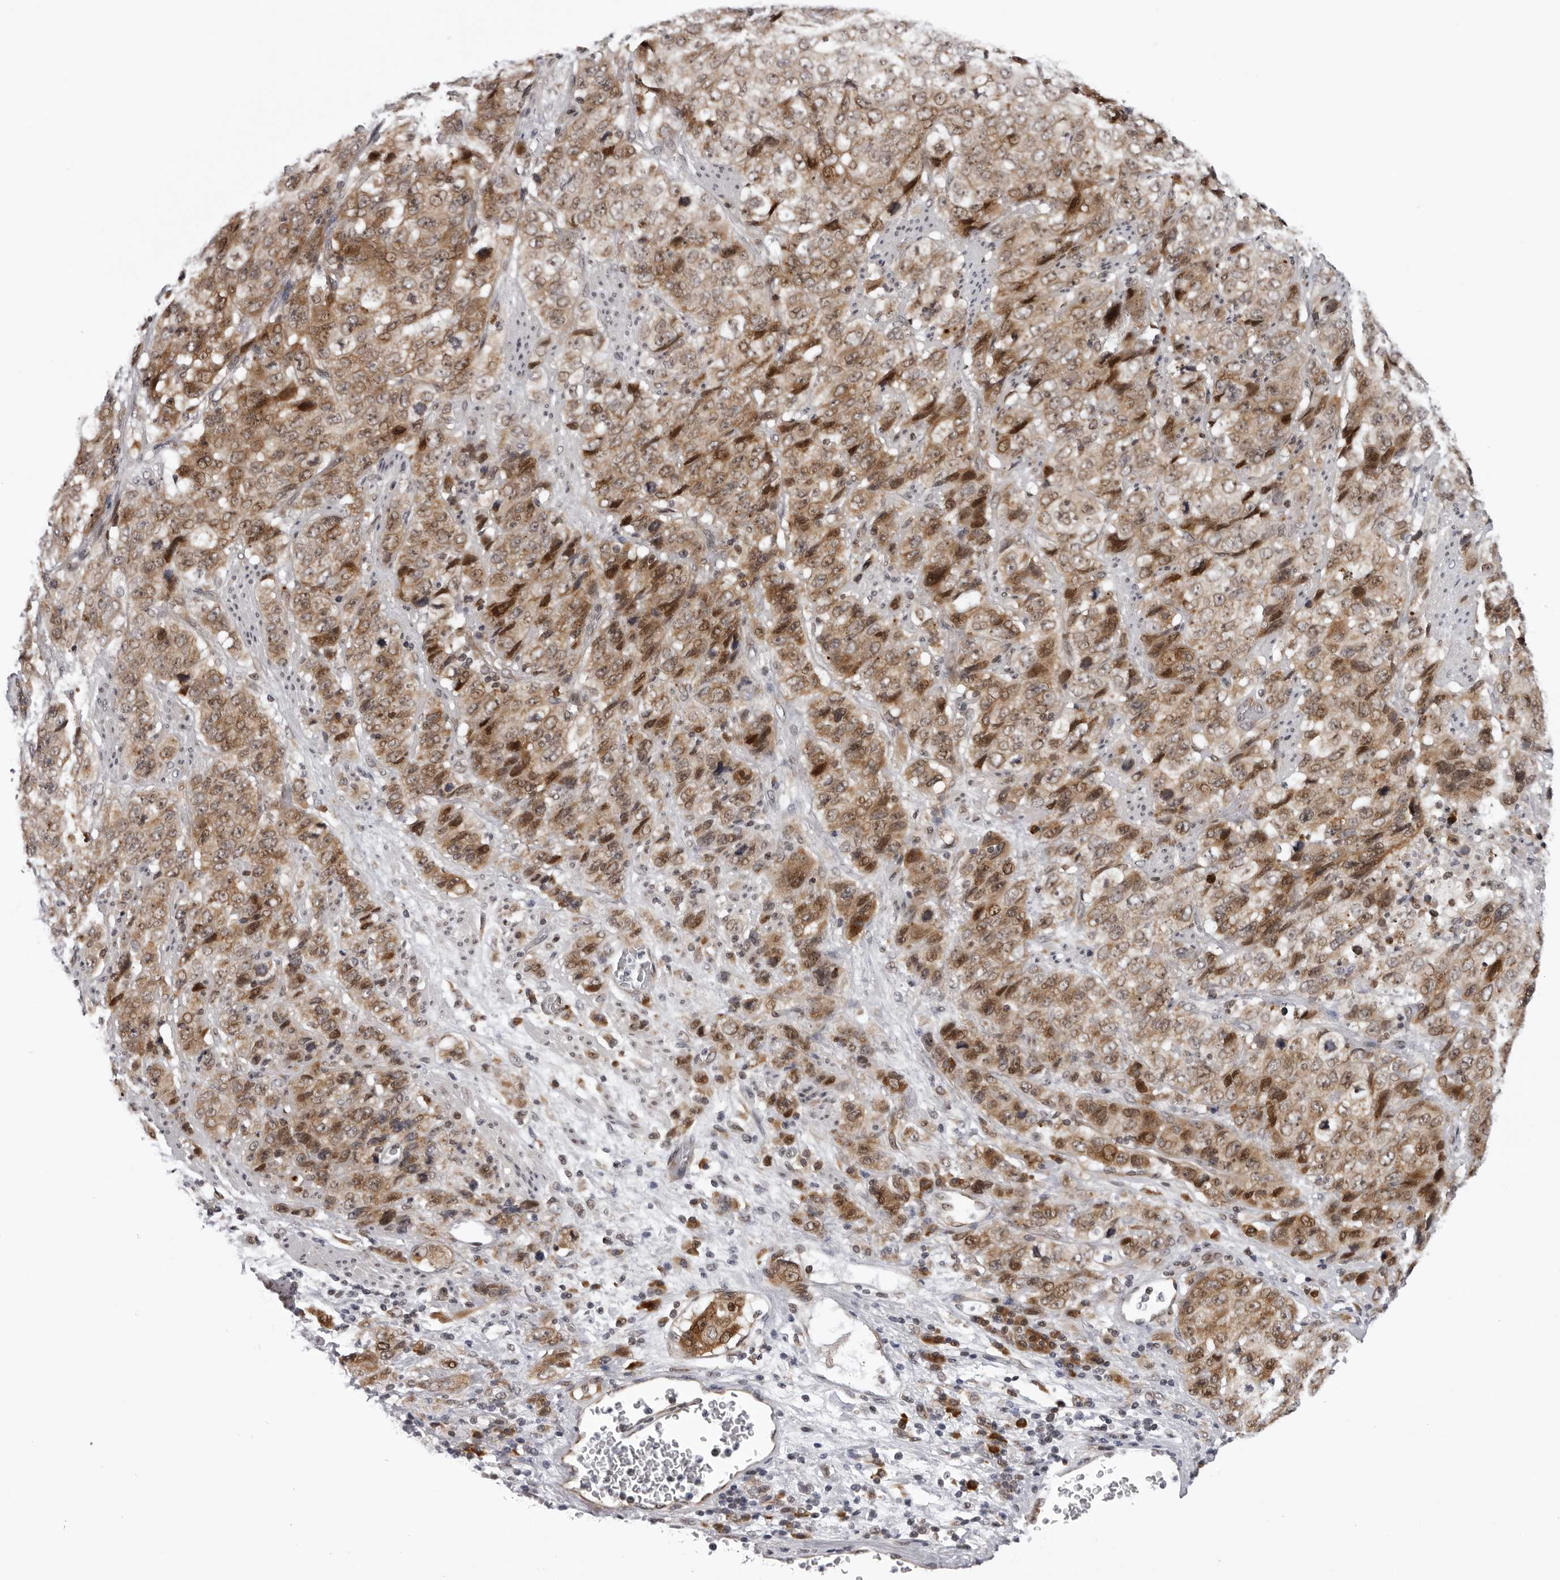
{"staining": {"intensity": "moderate", "quantity": ">75%", "location": "cytoplasmic/membranous,nuclear"}, "tissue": "stomach cancer", "cell_type": "Tumor cells", "image_type": "cancer", "snomed": [{"axis": "morphology", "description": "Adenocarcinoma, NOS"}, {"axis": "topography", "description": "Stomach"}], "caption": "DAB immunohistochemical staining of human stomach cancer (adenocarcinoma) displays moderate cytoplasmic/membranous and nuclear protein staining in about >75% of tumor cells. Nuclei are stained in blue.", "gene": "GCSAML", "patient": {"sex": "male", "age": 48}}